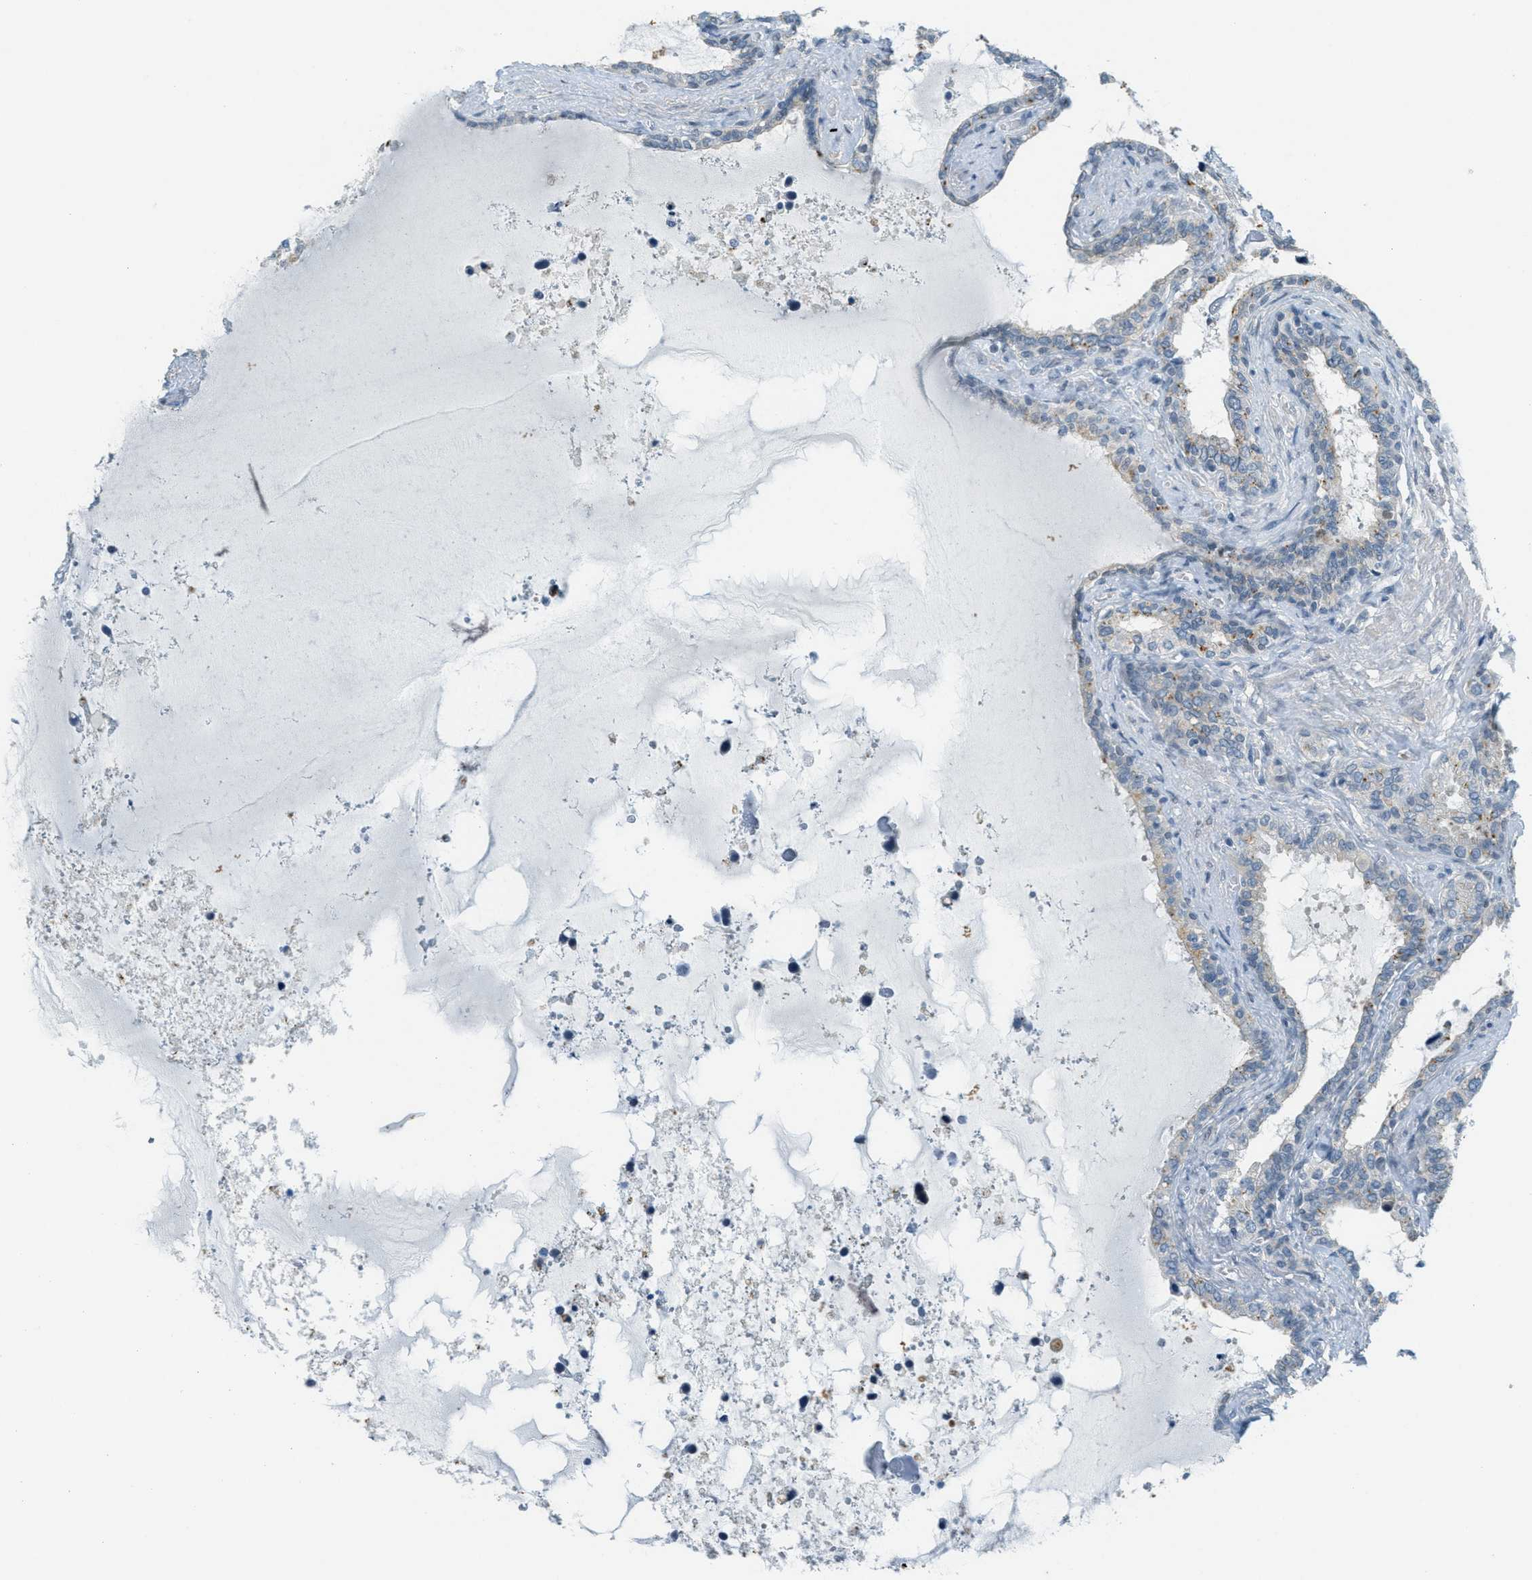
{"staining": {"intensity": "weak", "quantity": "25%-75%", "location": "cytoplasmic/membranous"}, "tissue": "seminal vesicle", "cell_type": "Glandular cells", "image_type": "normal", "snomed": [{"axis": "morphology", "description": "Normal tissue, NOS"}, {"axis": "topography", "description": "Seminal veicle"}], "caption": "Human seminal vesicle stained with a brown dye exhibits weak cytoplasmic/membranous positive expression in about 25%-75% of glandular cells.", "gene": "TCF3", "patient": {"sex": "male", "age": 46}}